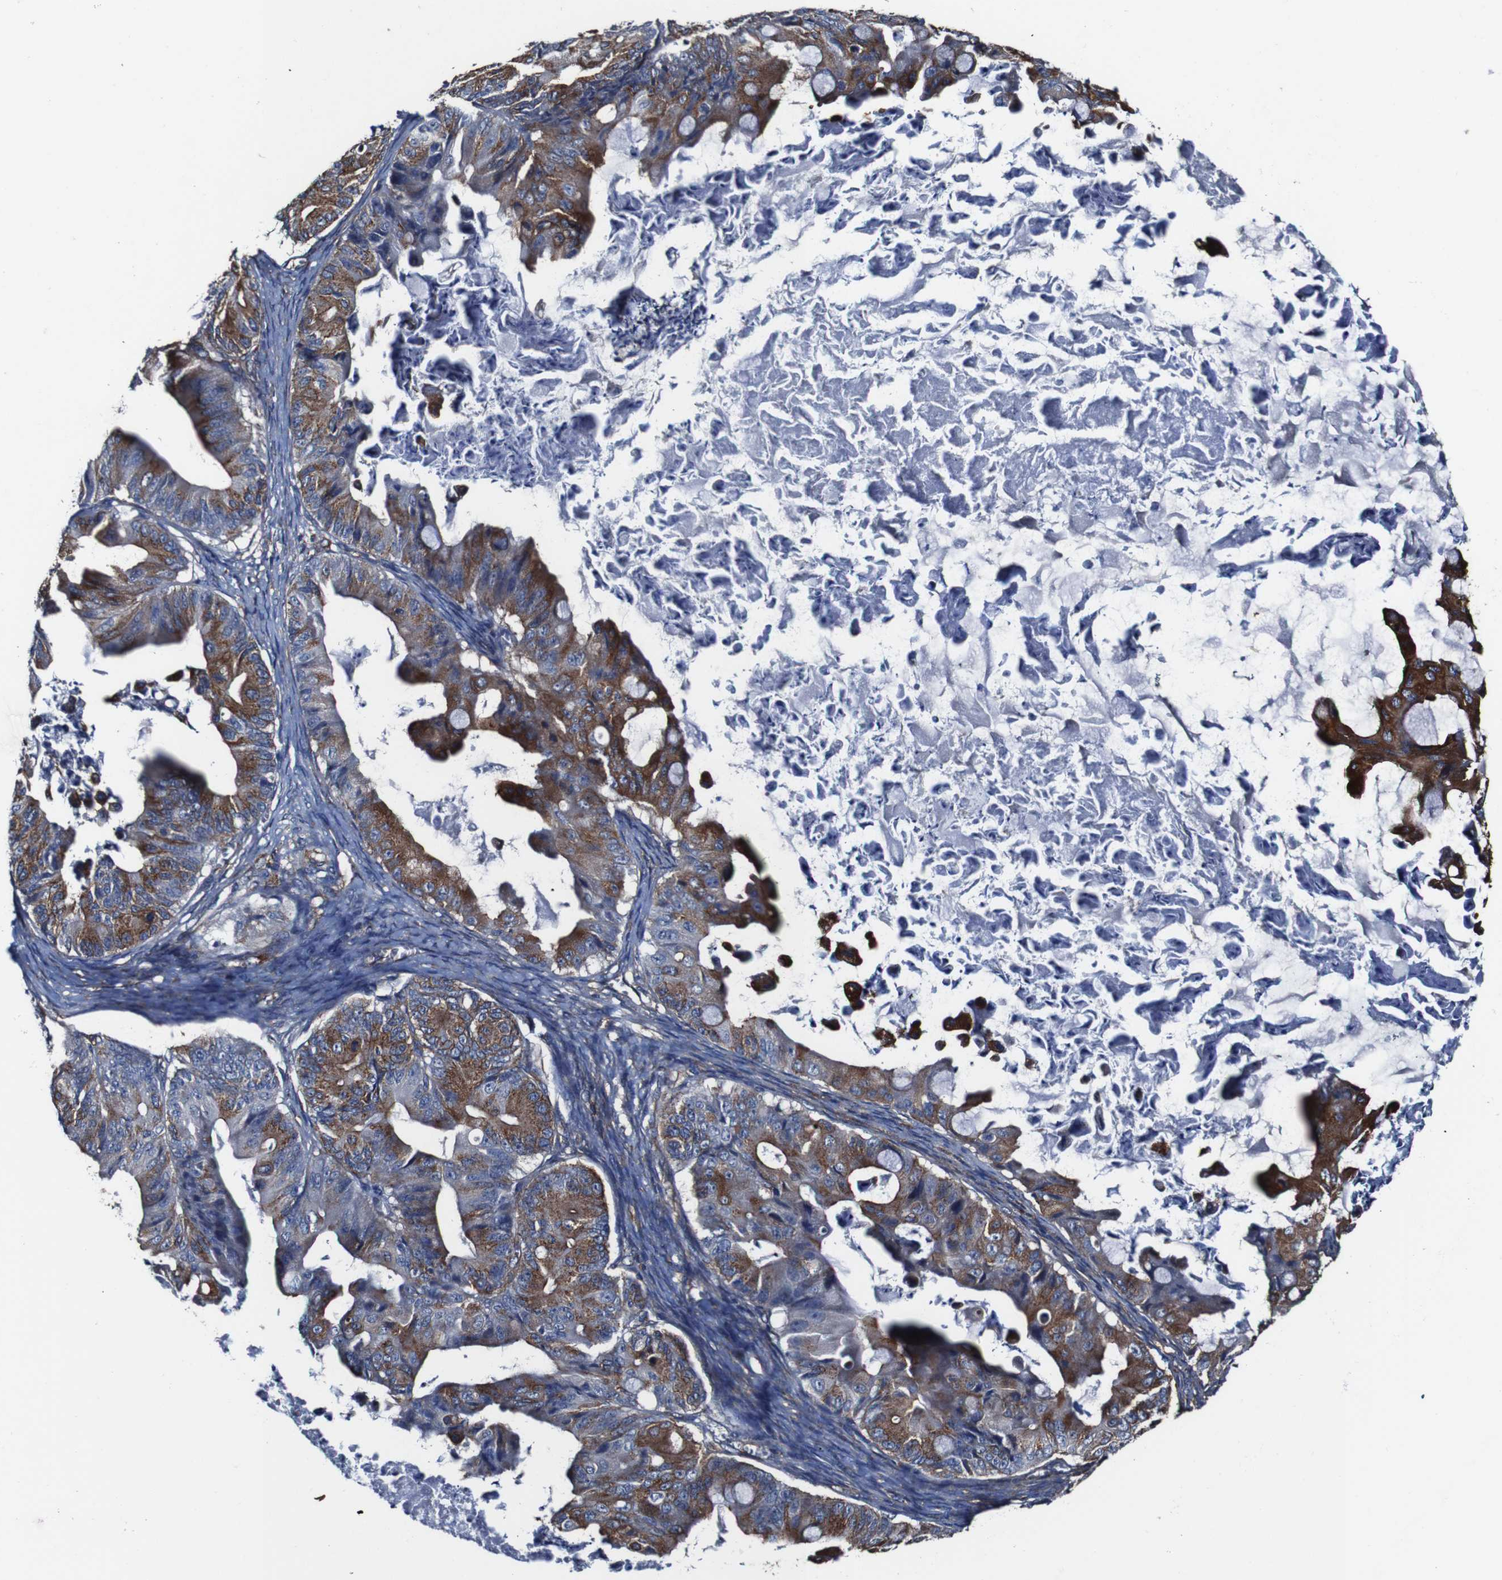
{"staining": {"intensity": "strong", "quantity": "25%-75%", "location": "cytoplasmic/membranous"}, "tissue": "ovarian cancer", "cell_type": "Tumor cells", "image_type": "cancer", "snomed": [{"axis": "morphology", "description": "Cystadenocarcinoma, mucinous, NOS"}, {"axis": "topography", "description": "Ovary"}], "caption": "High-power microscopy captured an immunohistochemistry micrograph of ovarian cancer, revealing strong cytoplasmic/membranous expression in approximately 25%-75% of tumor cells.", "gene": "CSF1R", "patient": {"sex": "female", "age": 37}}